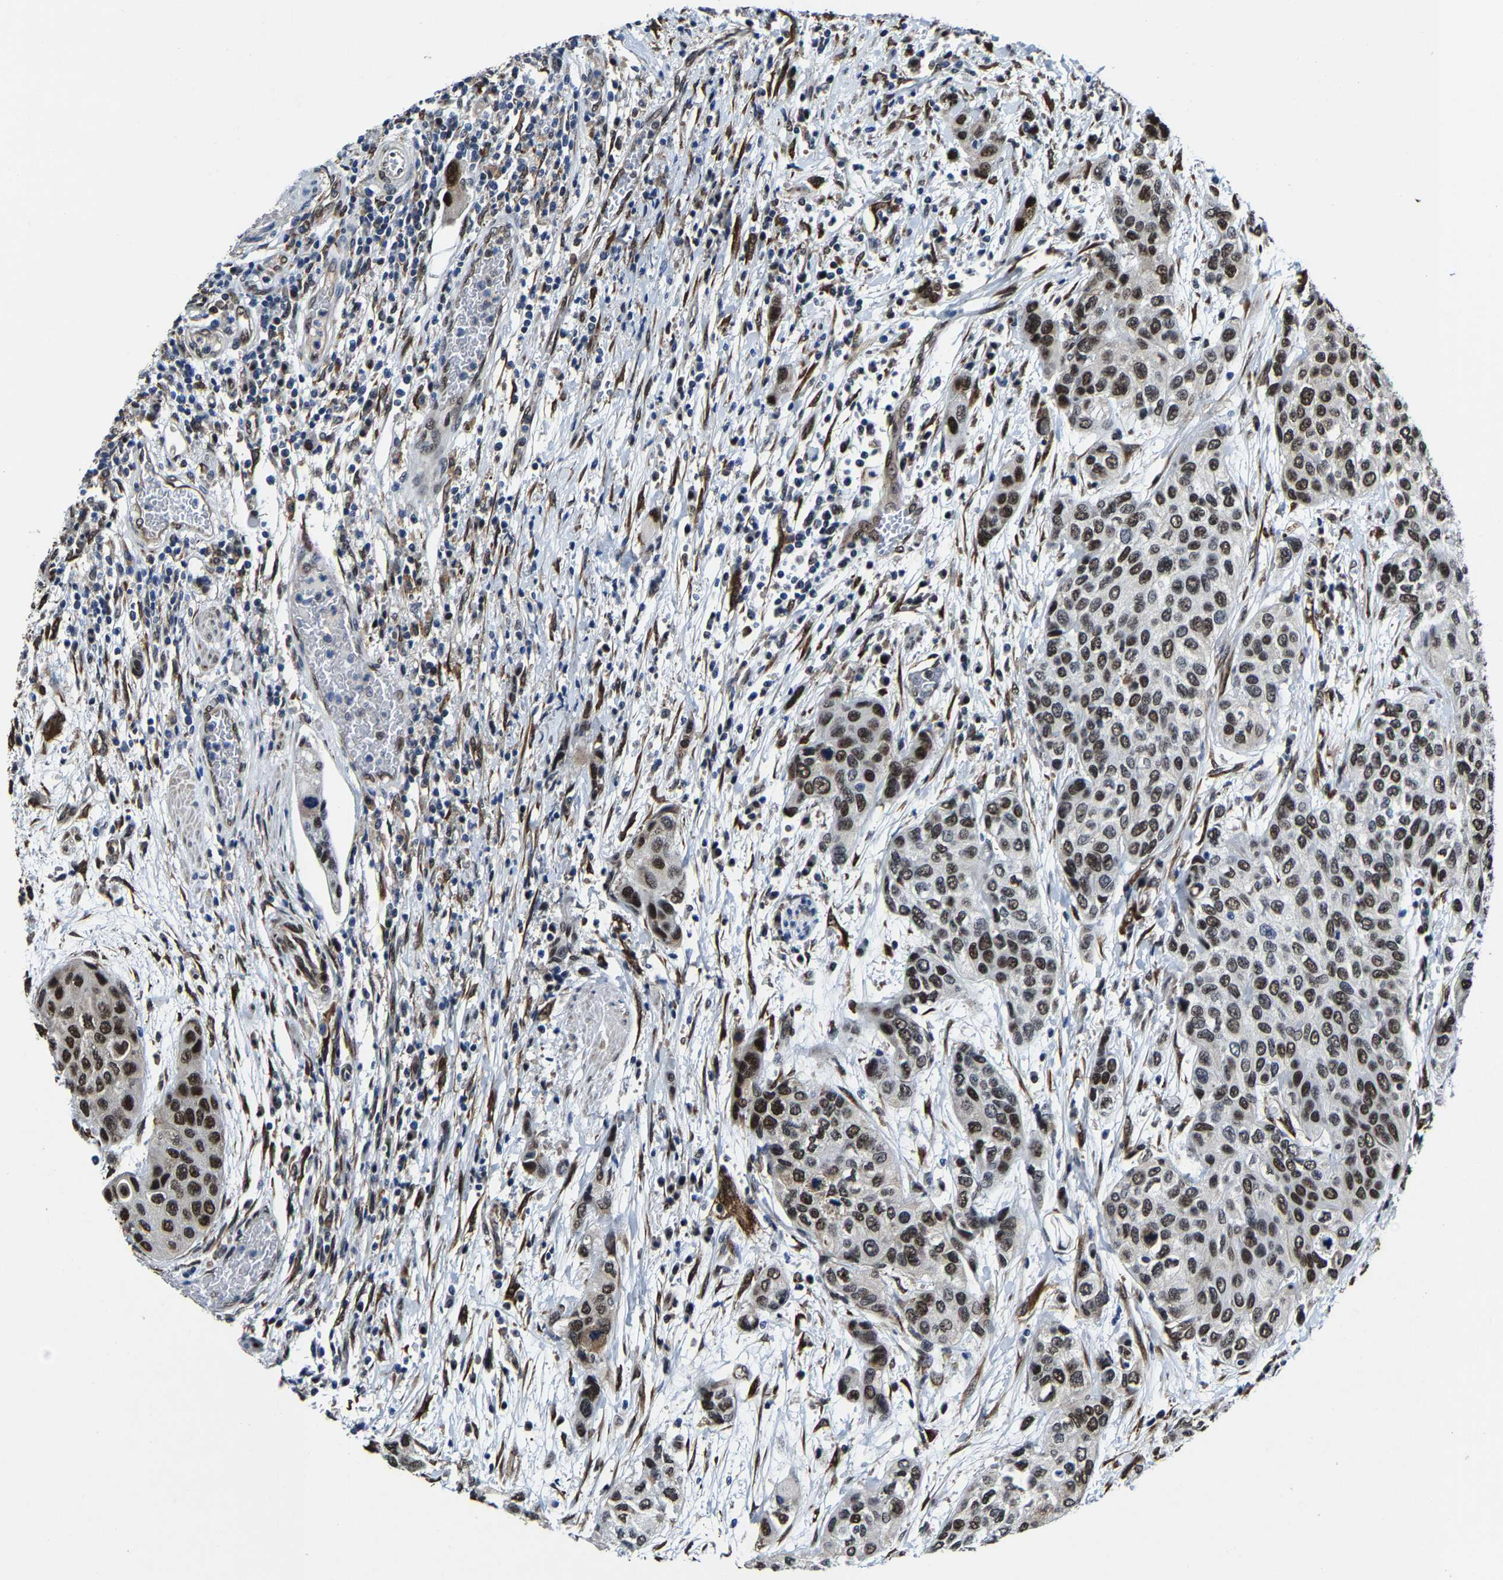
{"staining": {"intensity": "strong", "quantity": "25%-75%", "location": "nuclear"}, "tissue": "urothelial cancer", "cell_type": "Tumor cells", "image_type": "cancer", "snomed": [{"axis": "morphology", "description": "Urothelial carcinoma, High grade"}, {"axis": "topography", "description": "Urinary bladder"}], "caption": "DAB (3,3'-diaminobenzidine) immunohistochemical staining of human urothelial carcinoma (high-grade) shows strong nuclear protein staining in approximately 25%-75% of tumor cells. Ihc stains the protein of interest in brown and the nuclei are stained blue.", "gene": "METTL1", "patient": {"sex": "female", "age": 56}}